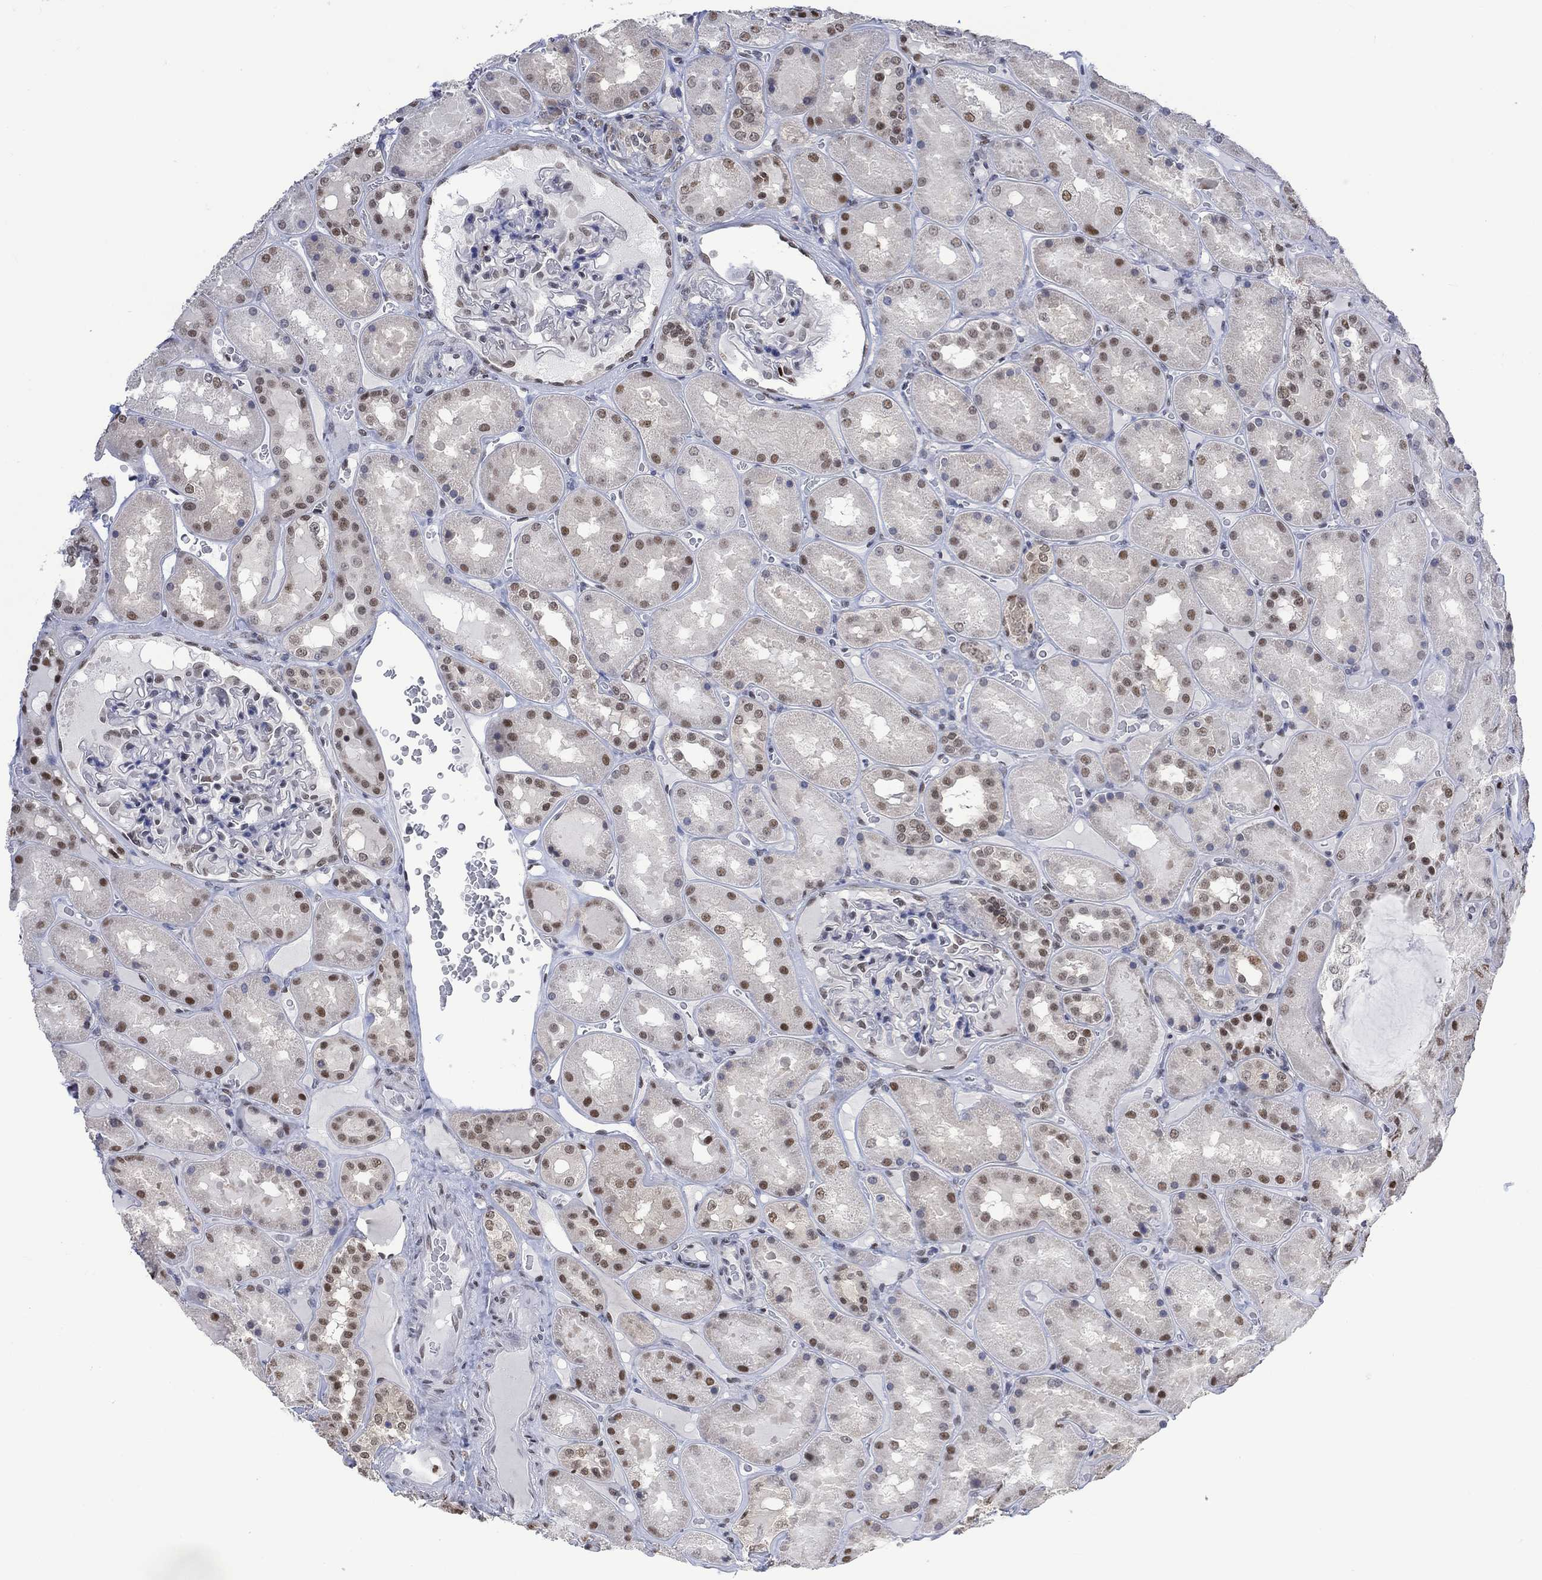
{"staining": {"intensity": "moderate", "quantity": "<25%", "location": "nuclear"}, "tissue": "kidney", "cell_type": "Cells in glomeruli", "image_type": "normal", "snomed": [{"axis": "morphology", "description": "Normal tissue, NOS"}, {"axis": "topography", "description": "Kidney"}], "caption": "A low amount of moderate nuclear positivity is identified in approximately <25% of cells in glomeruli in unremarkable kidney. The staining was performed using DAB, with brown indicating positive protein expression. Nuclei are stained blue with hematoxylin.", "gene": "RAD54L2", "patient": {"sex": "male", "age": 73}}